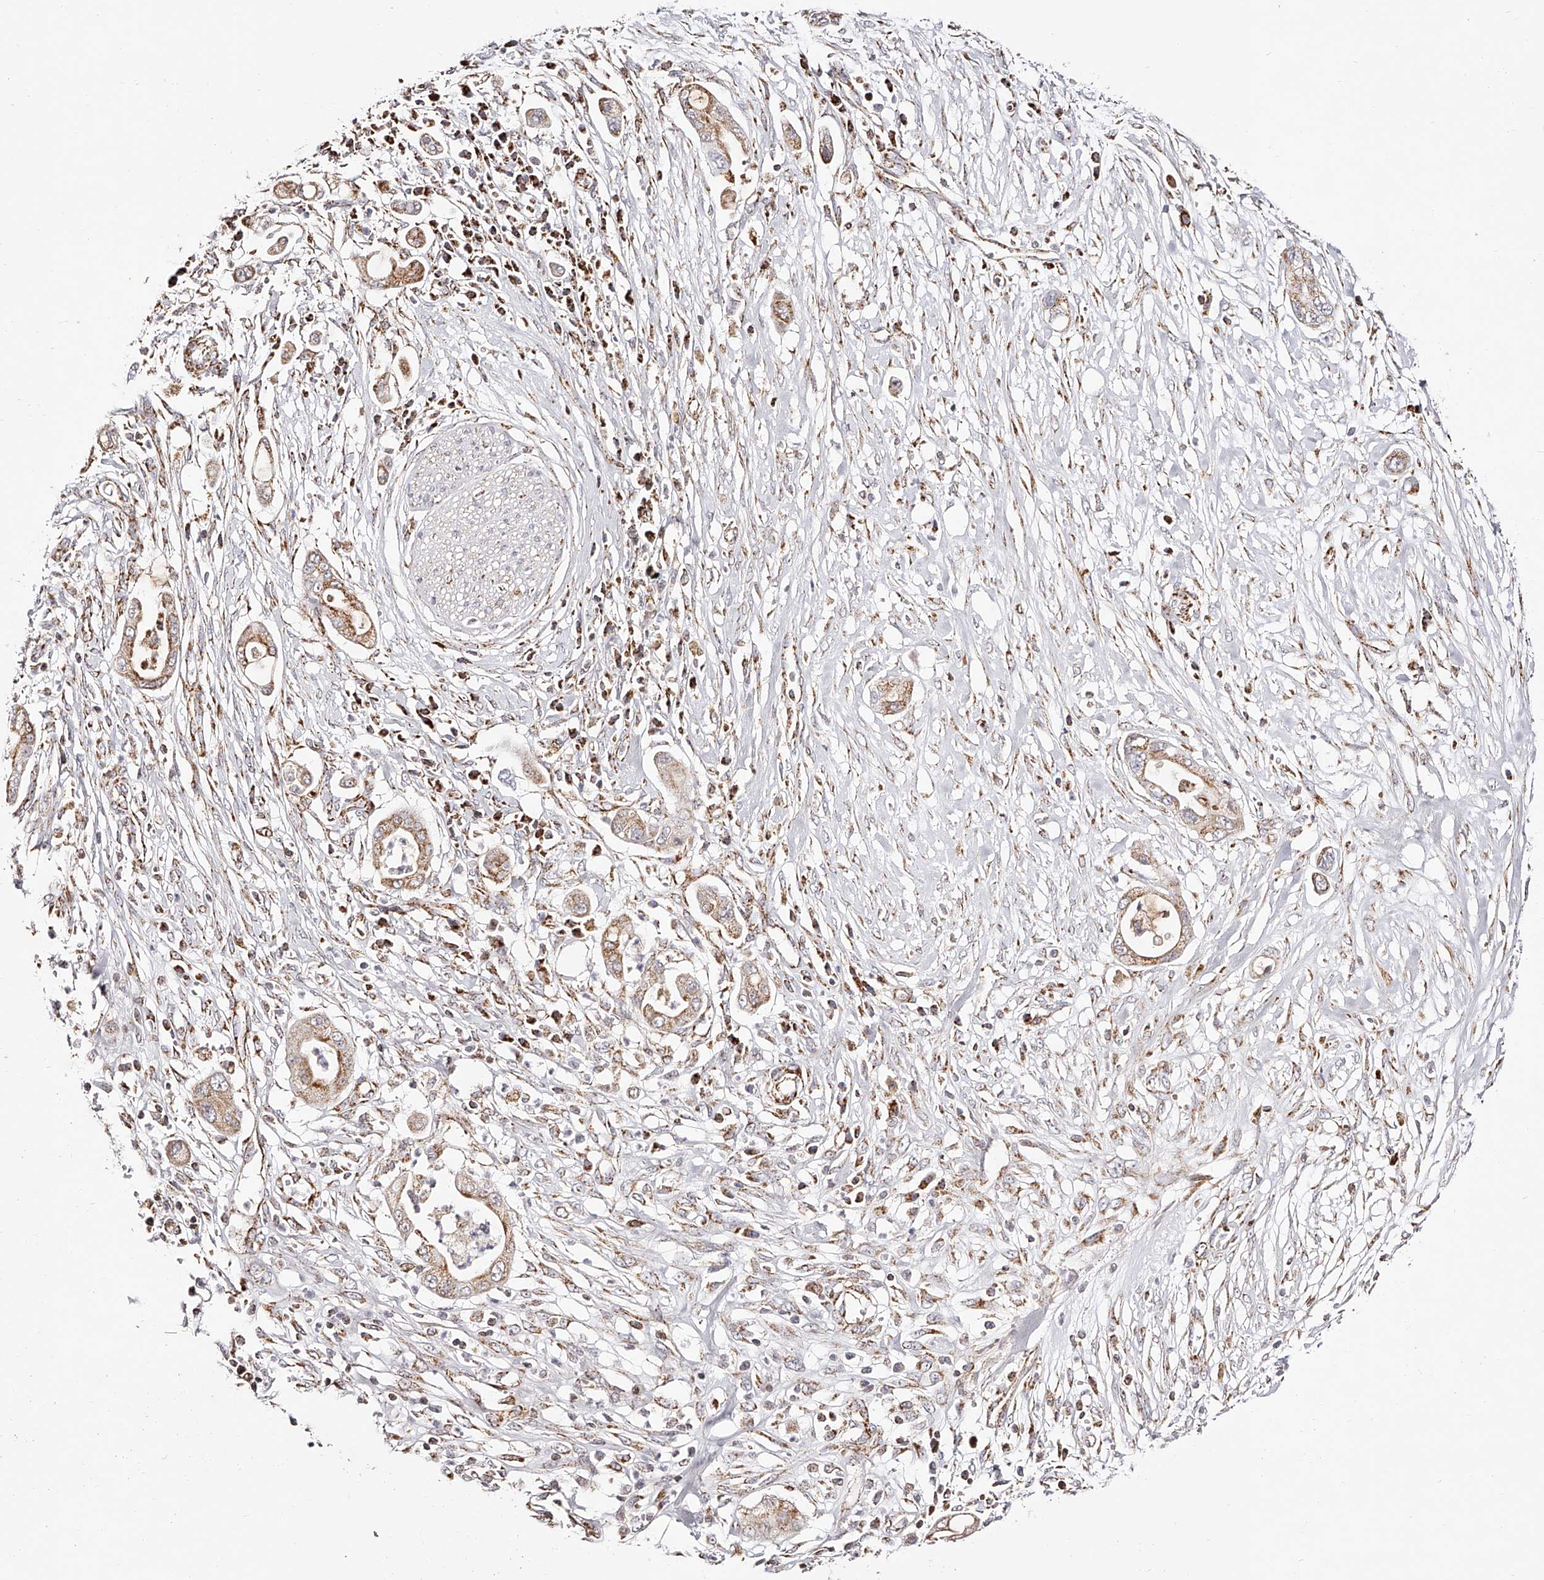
{"staining": {"intensity": "moderate", "quantity": ">75%", "location": "cytoplasmic/membranous"}, "tissue": "pancreatic cancer", "cell_type": "Tumor cells", "image_type": "cancer", "snomed": [{"axis": "morphology", "description": "Adenocarcinoma, NOS"}, {"axis": "topography", "description": "Pancreas"}], "caption": "Protein analysis of adenocarcinoma (pancreatic) tissue exhibits moderate cytoplasmic/membranous staining in about >75% of tumor cells.", "gene": "NDUFV3", "patient": {"sex": "male", "age": 68}}